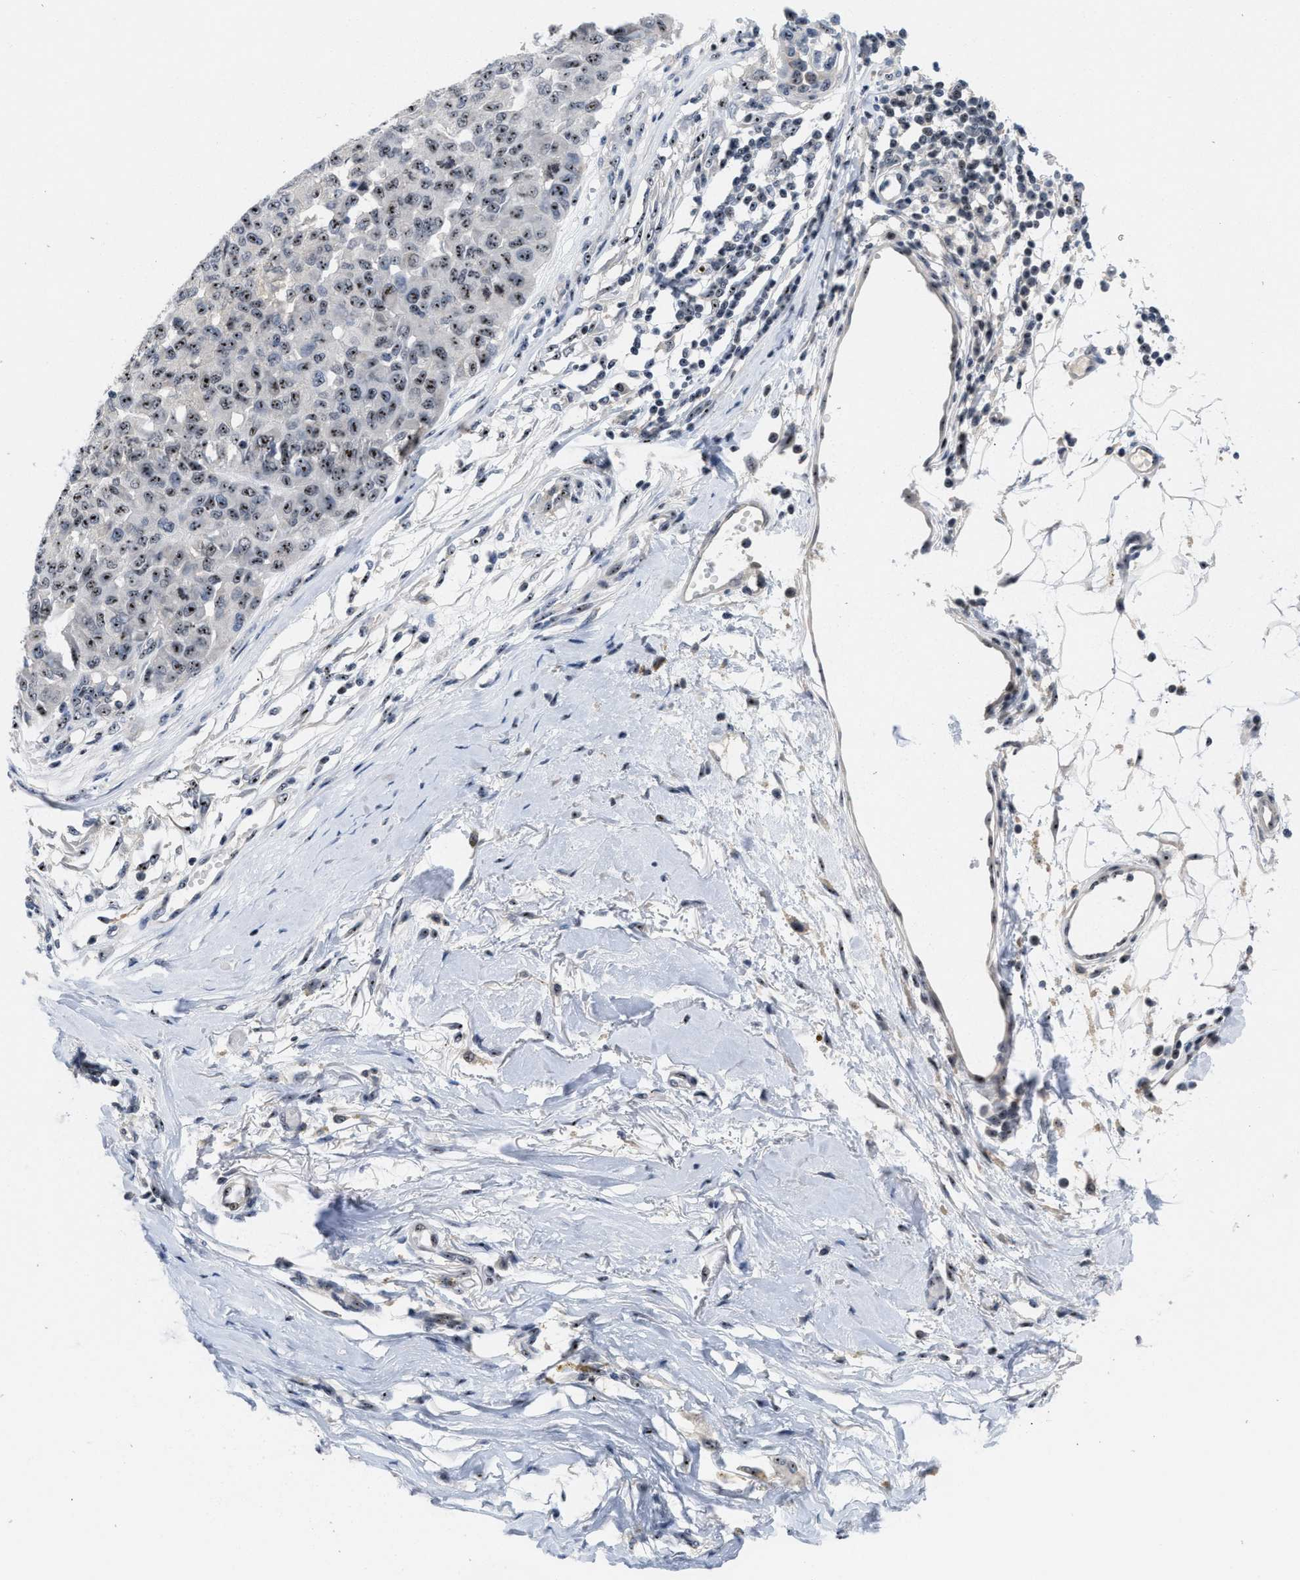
{"staining": {"intensity": "moderate", "quantity": ">75%", "location": "nuclear"}, "tissue": "melanoma", "cell_type": "Tumor cells", "image_type": "cancer", "snomed": [{"axis": "morphology", "description": "Normal tissue, NOS"}, {"axis": "morphology", "description": "Malignant melanoma, NOS"}, {"axis": "topography", "description": "Skin"}], "caption": "This photomicrograph shows melanoma stained with immunohistochemistry to label a protein in brown. The nuclear of tumor cells show moderate positivity for the protein. Nuclei are counter-stained blue.", "gene": "NOP58", "patient": {"sex": "male", "age": 62}}